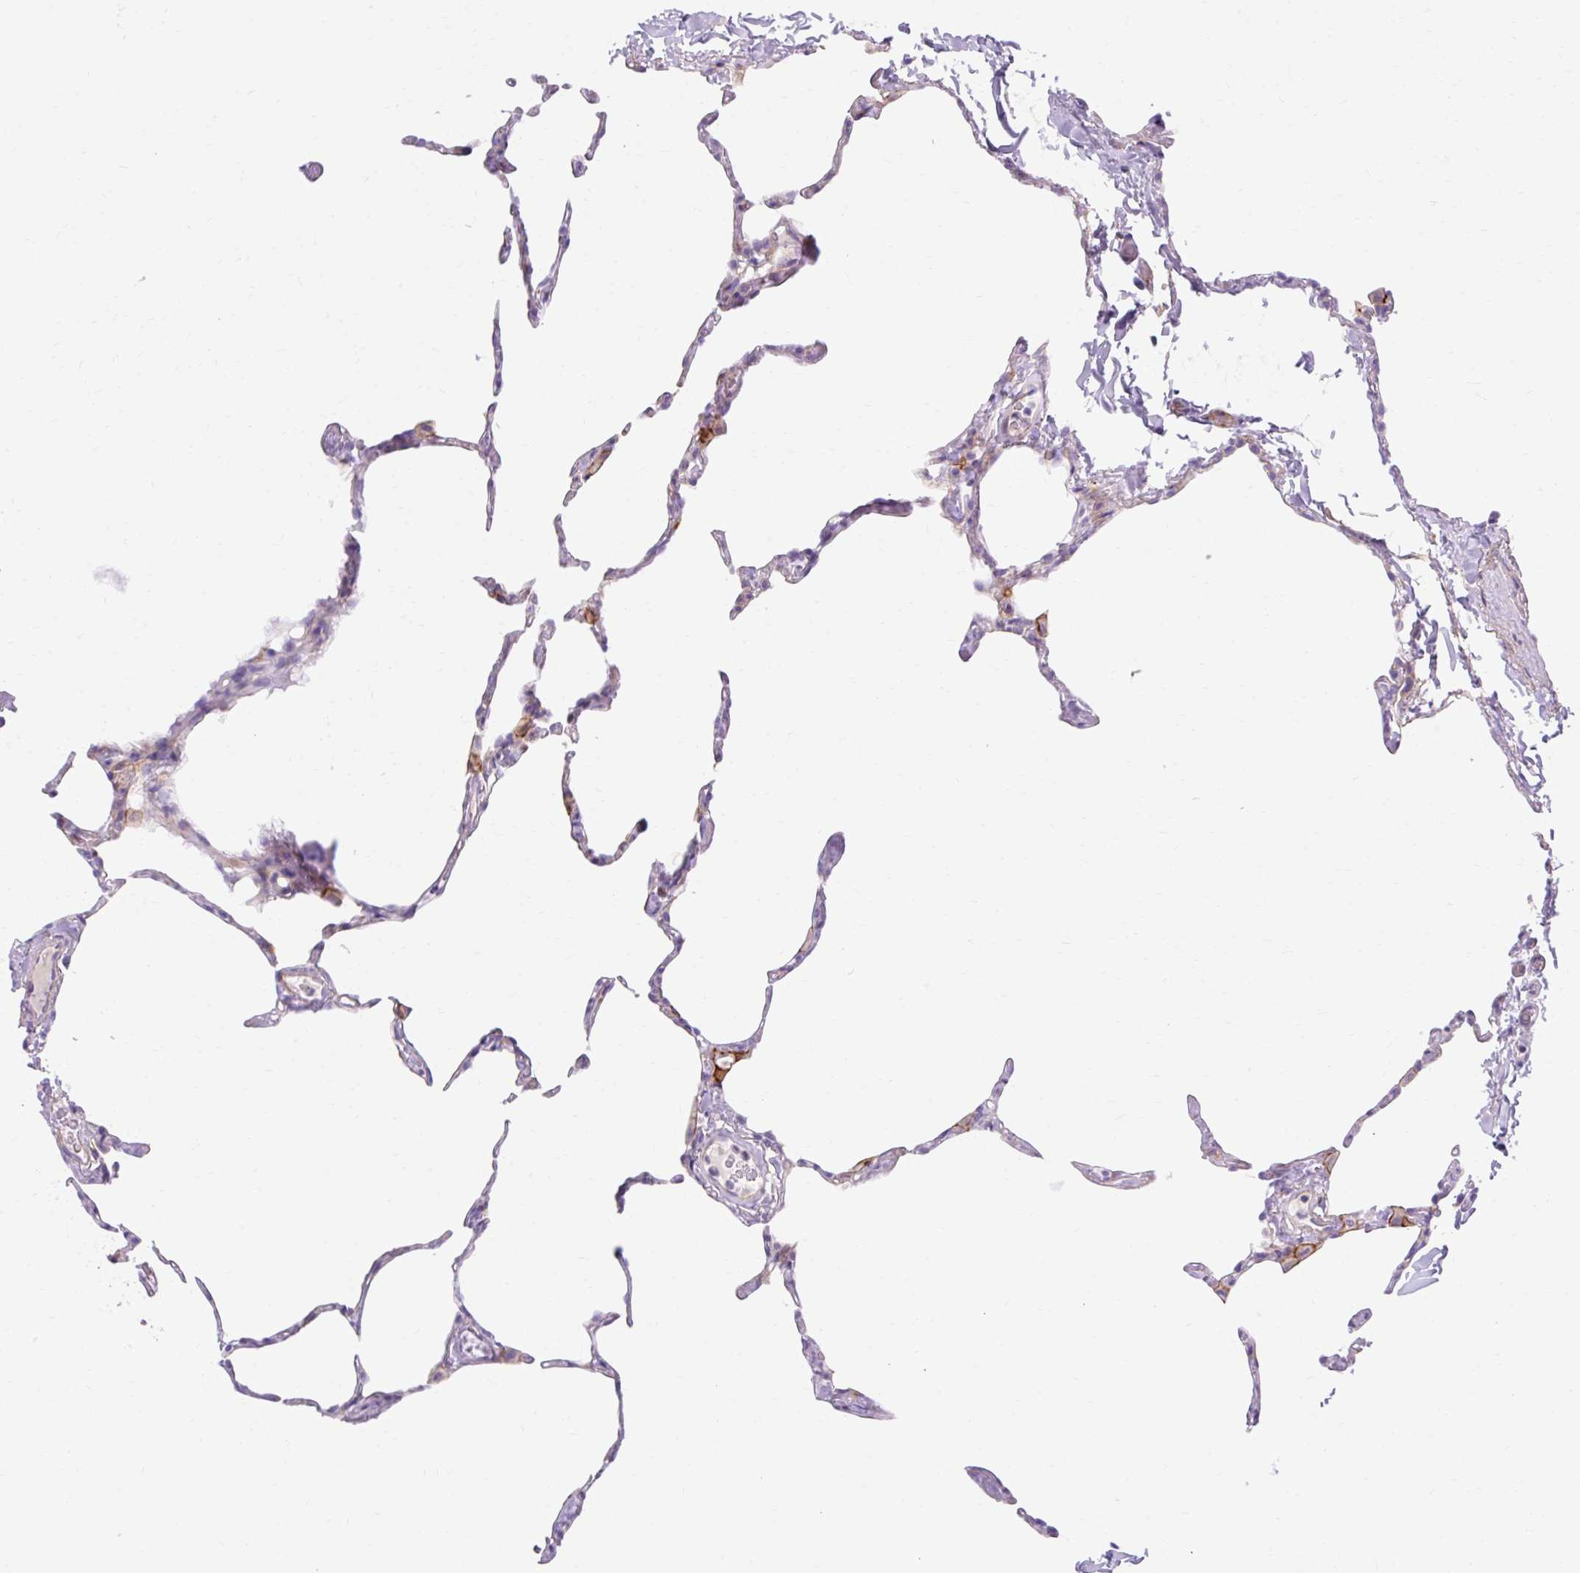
{"staining": {"intensity": "negative", "quantity": "none", "location": "none"}, "tissue": "lung", "cell_type": "Alveolar cells", "image_type": "normal", "snomed": [{"axis": "morphology", "description": "Normal tissue, NOS"}, {"axis": "topography", "description": "Lung"}], "caption": "Alveolar cells are negative for brown protein staining in normal lung.", "gene": "CORO7", "patient": {"sex": "male", "age": 65}}